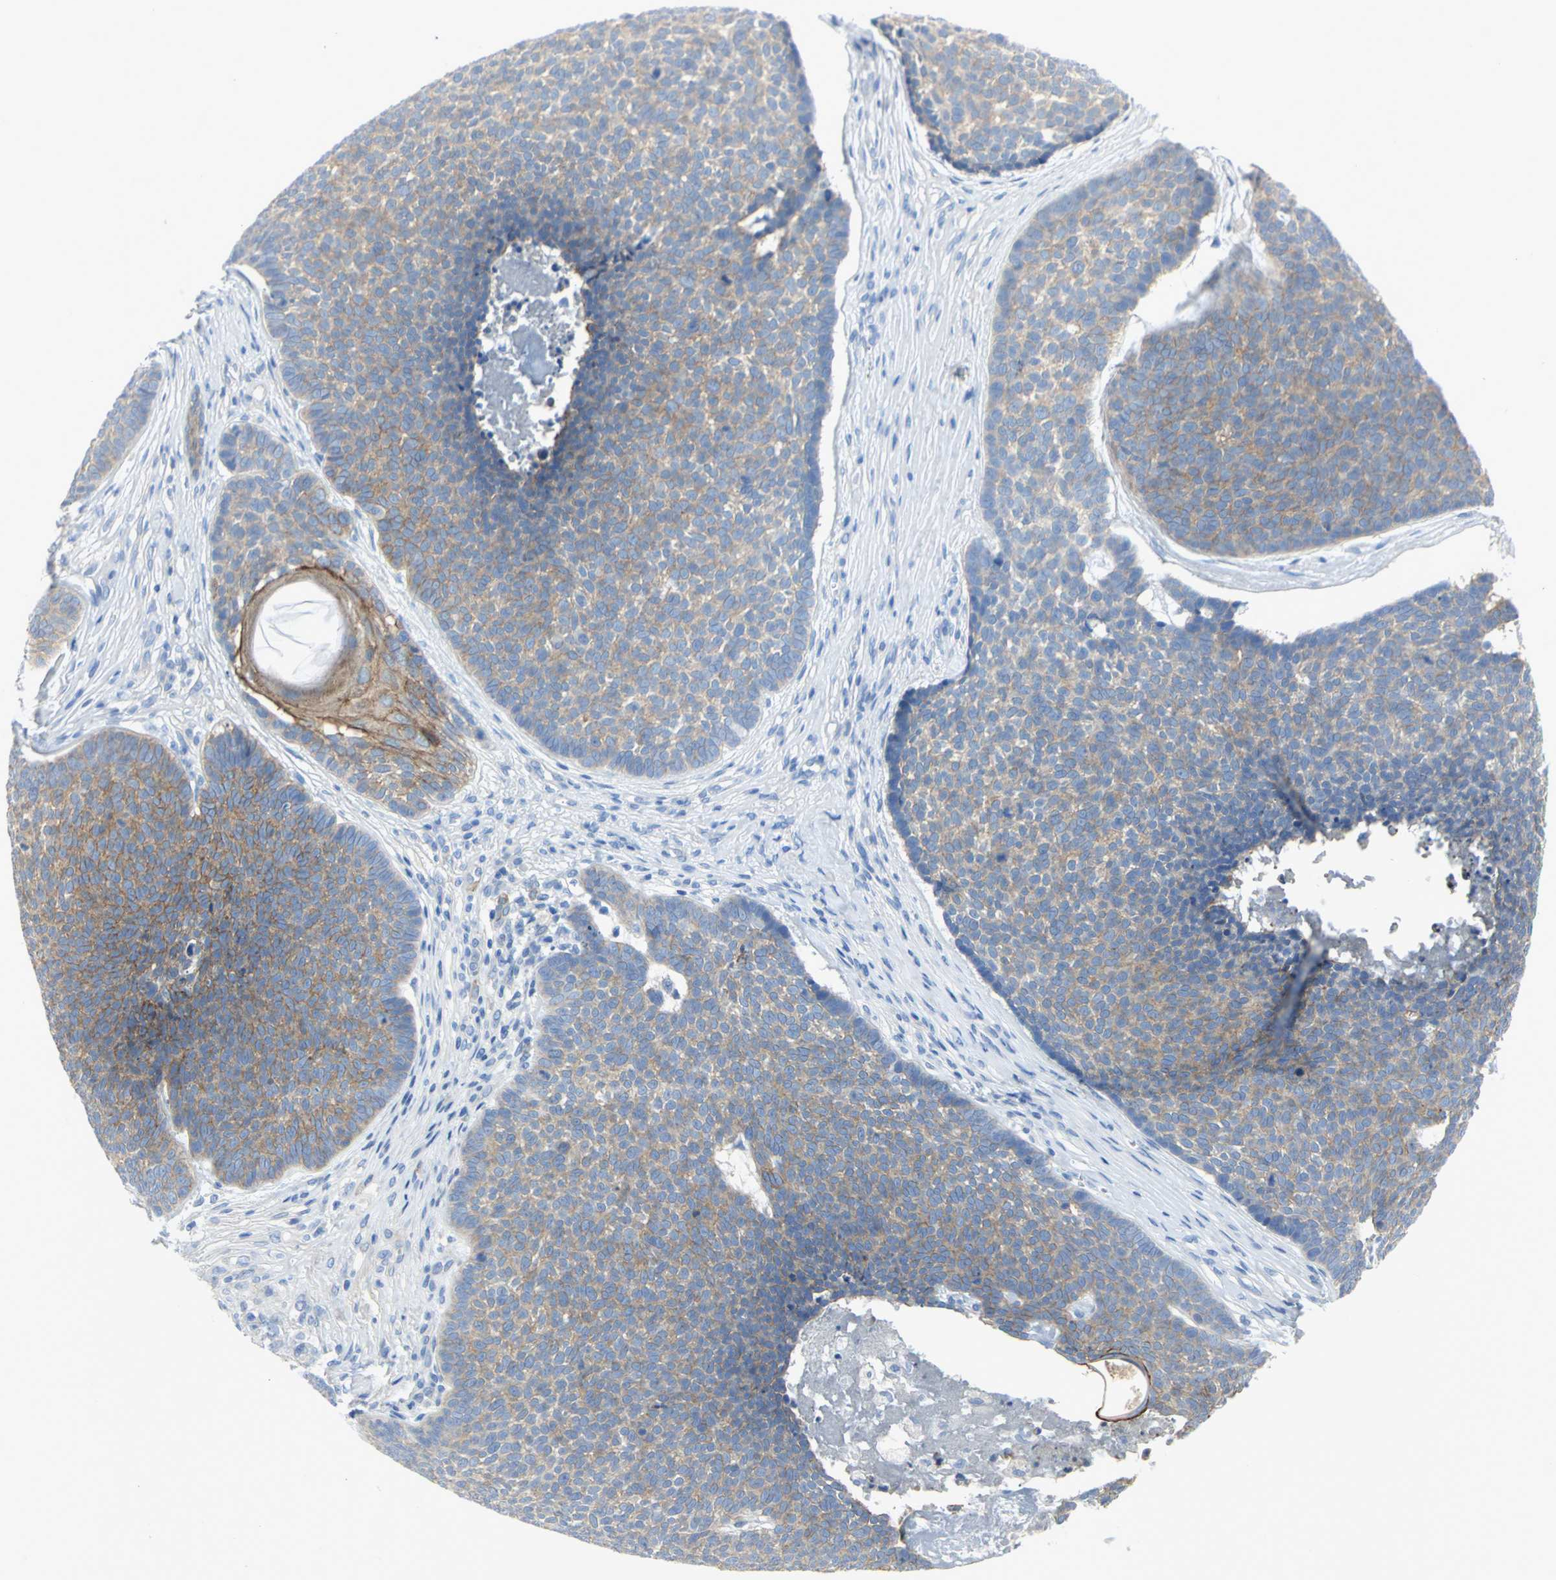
{"staining": {"intensity": "moderate", "quantity": ">75%", "location": "cytoplasmic/membranous"}, "tissue": "skin cancer", "cell_type": "Tumor cells", "image_type": "cancer", "snomed": [{"axis": "morphology", "description": "Basal cell carcinoma"}, {"axis": "topography", "description": "Skin"}], "caption": "Protein analysis of basal cell carcinoma (skin) tissue reveals moderate cytoplasmic/membranous expression in about >75% of tumor cells. The protein of interest is stained brown, and the nuclei are stained in blue (DAB (3,3'-diaminobenzidine) IHC with brightfield microscopy, high magnification).", "gene": "FLNB", "patient": {"sex": "male", "age": 84}}